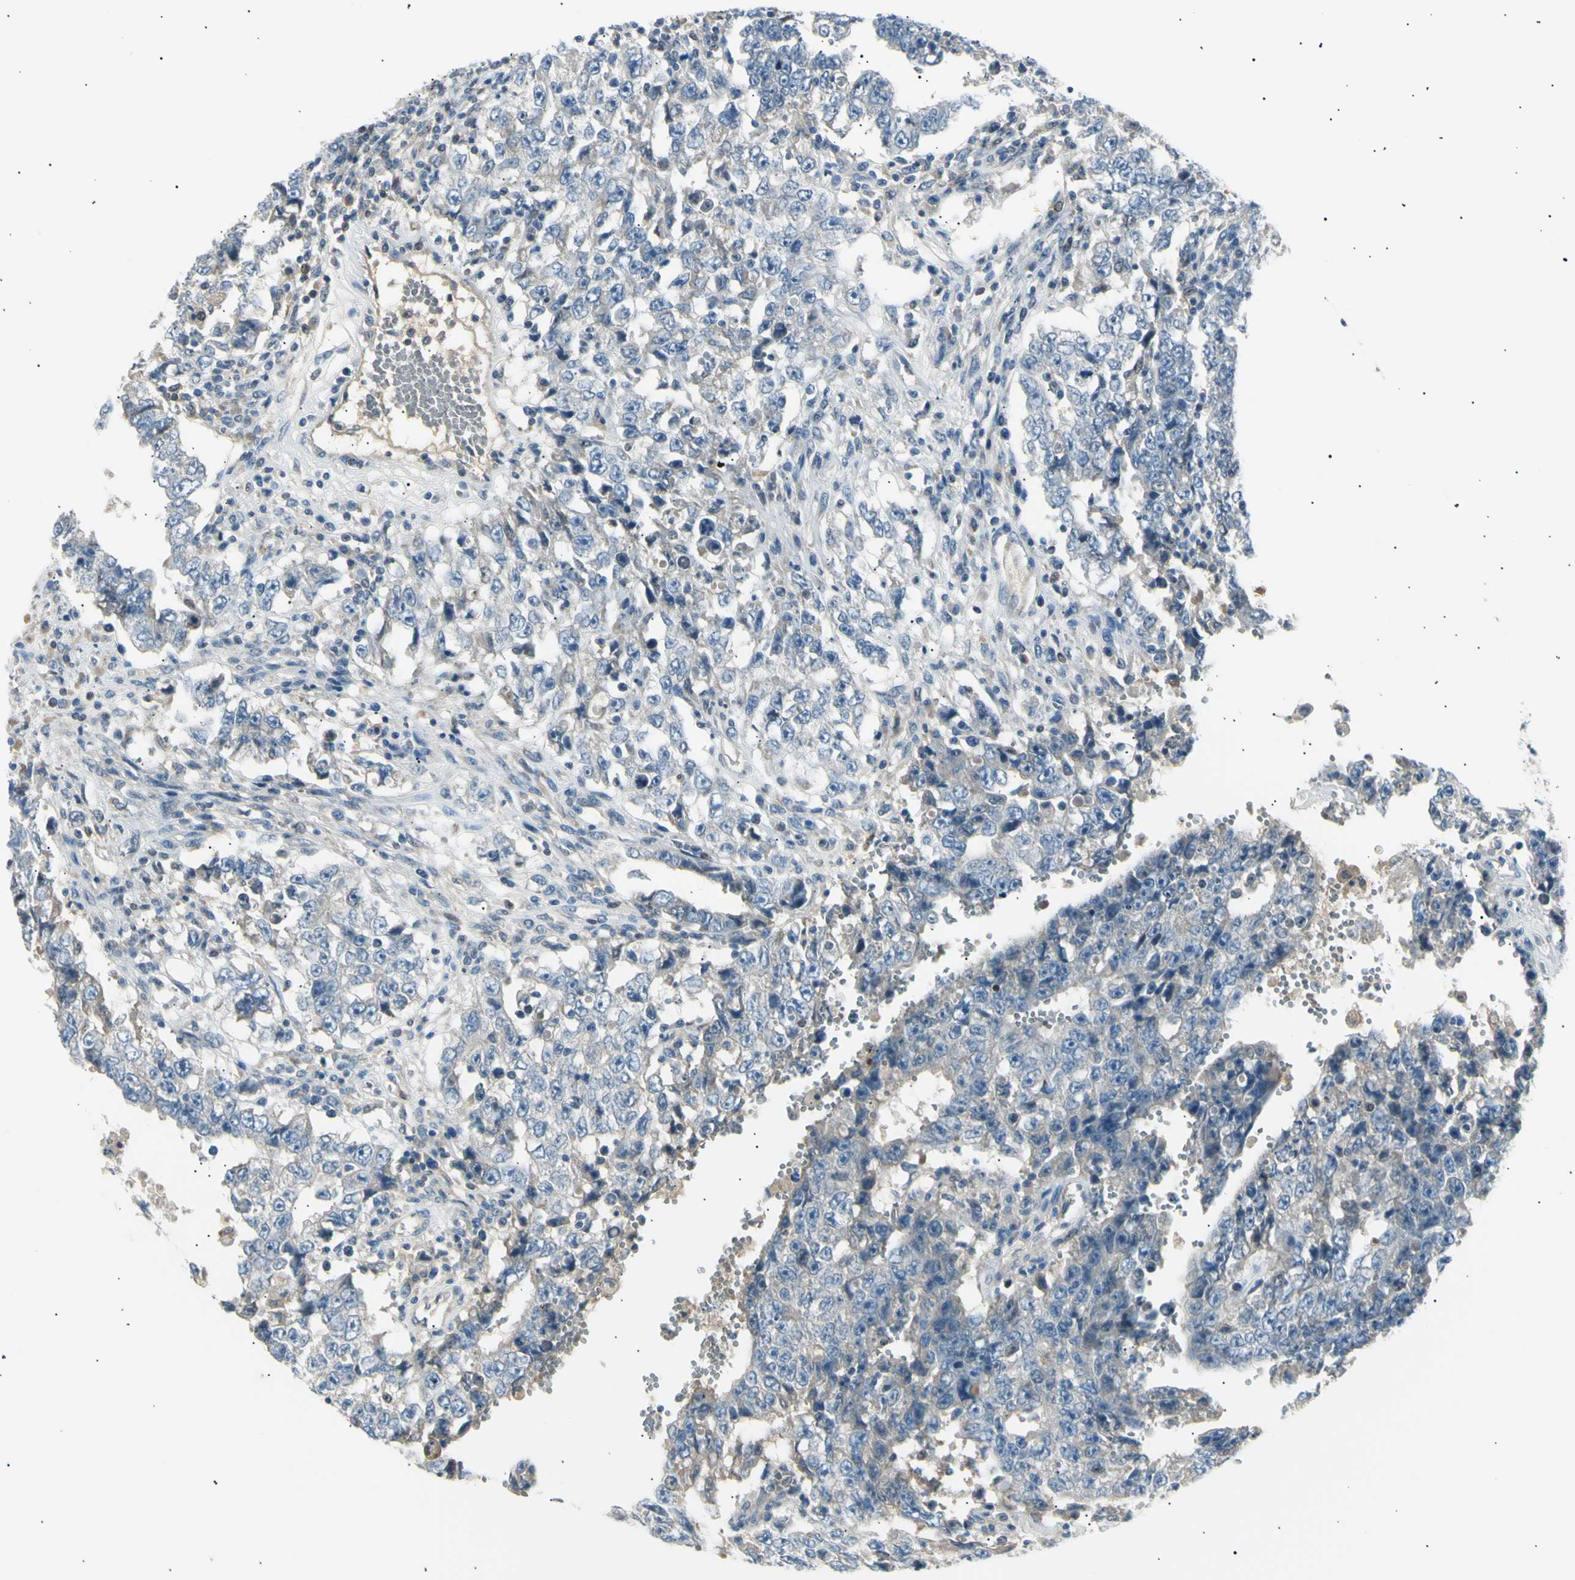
{"staining": {"intensity": "negative", "quantity": "none", "location": "none"}, "tissue": "testis cancer", "cell_type": "Tumor cells", "image_type": "cancer", "snomed": [{"axis": "morphology", "description": "Carcinoma, Embryonal, NOS"}, {"axis": "topography", "description": "Testis"}], "caption": "Immunohistochemistry (IHC) of human testis embryonal carcinoma demonstrates no staining in tumor cells. (Brightfield microscopy of DAB immunohistochemistry (IHC) at high magnification).", "gene": "LHPP", "patient": {"sex": "male", "age": 26}}